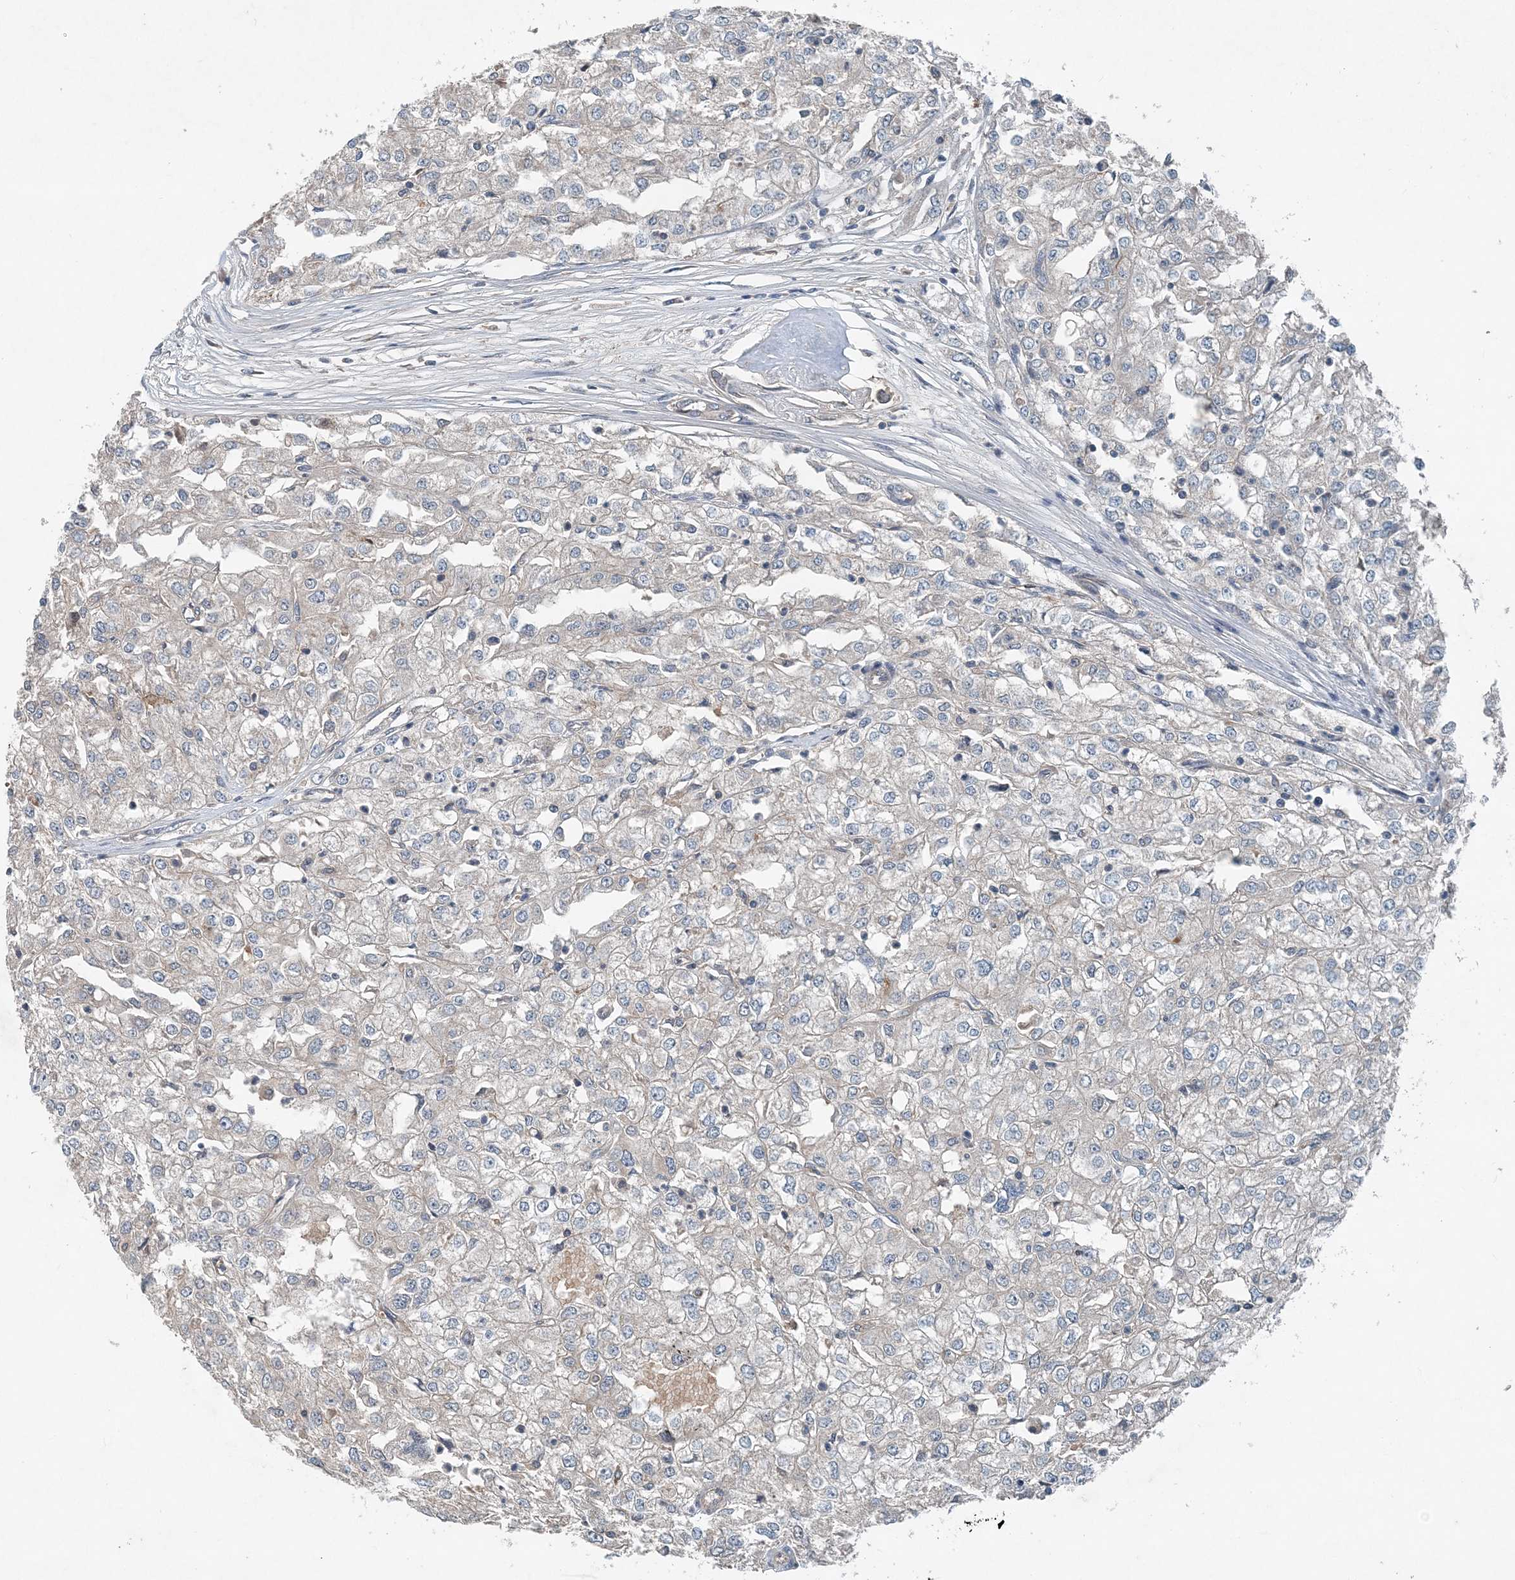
{"staining": {"intensity": "negative", "quantity": "none", "location": "none"}, "tissue": "renal cancer", "cell_type": "Tumor cells", "image_type": "cancer", "snomed": [{"axis": "morphology", "description": "Adenocarcinoma, NOS"}, {"axis": "topography", "description": "Kidney"}], "caption": "IHC micrograph of neoplastic tissue: human renal cancer (adenocarcinoma) stained with DAB exhibits no significant protein expression in tumor cells. (Immunohistochemistry, brightfield microscopy, high magnification).", "gene": "SMPD3", "patient": {"sex": "female", "age": 54}}